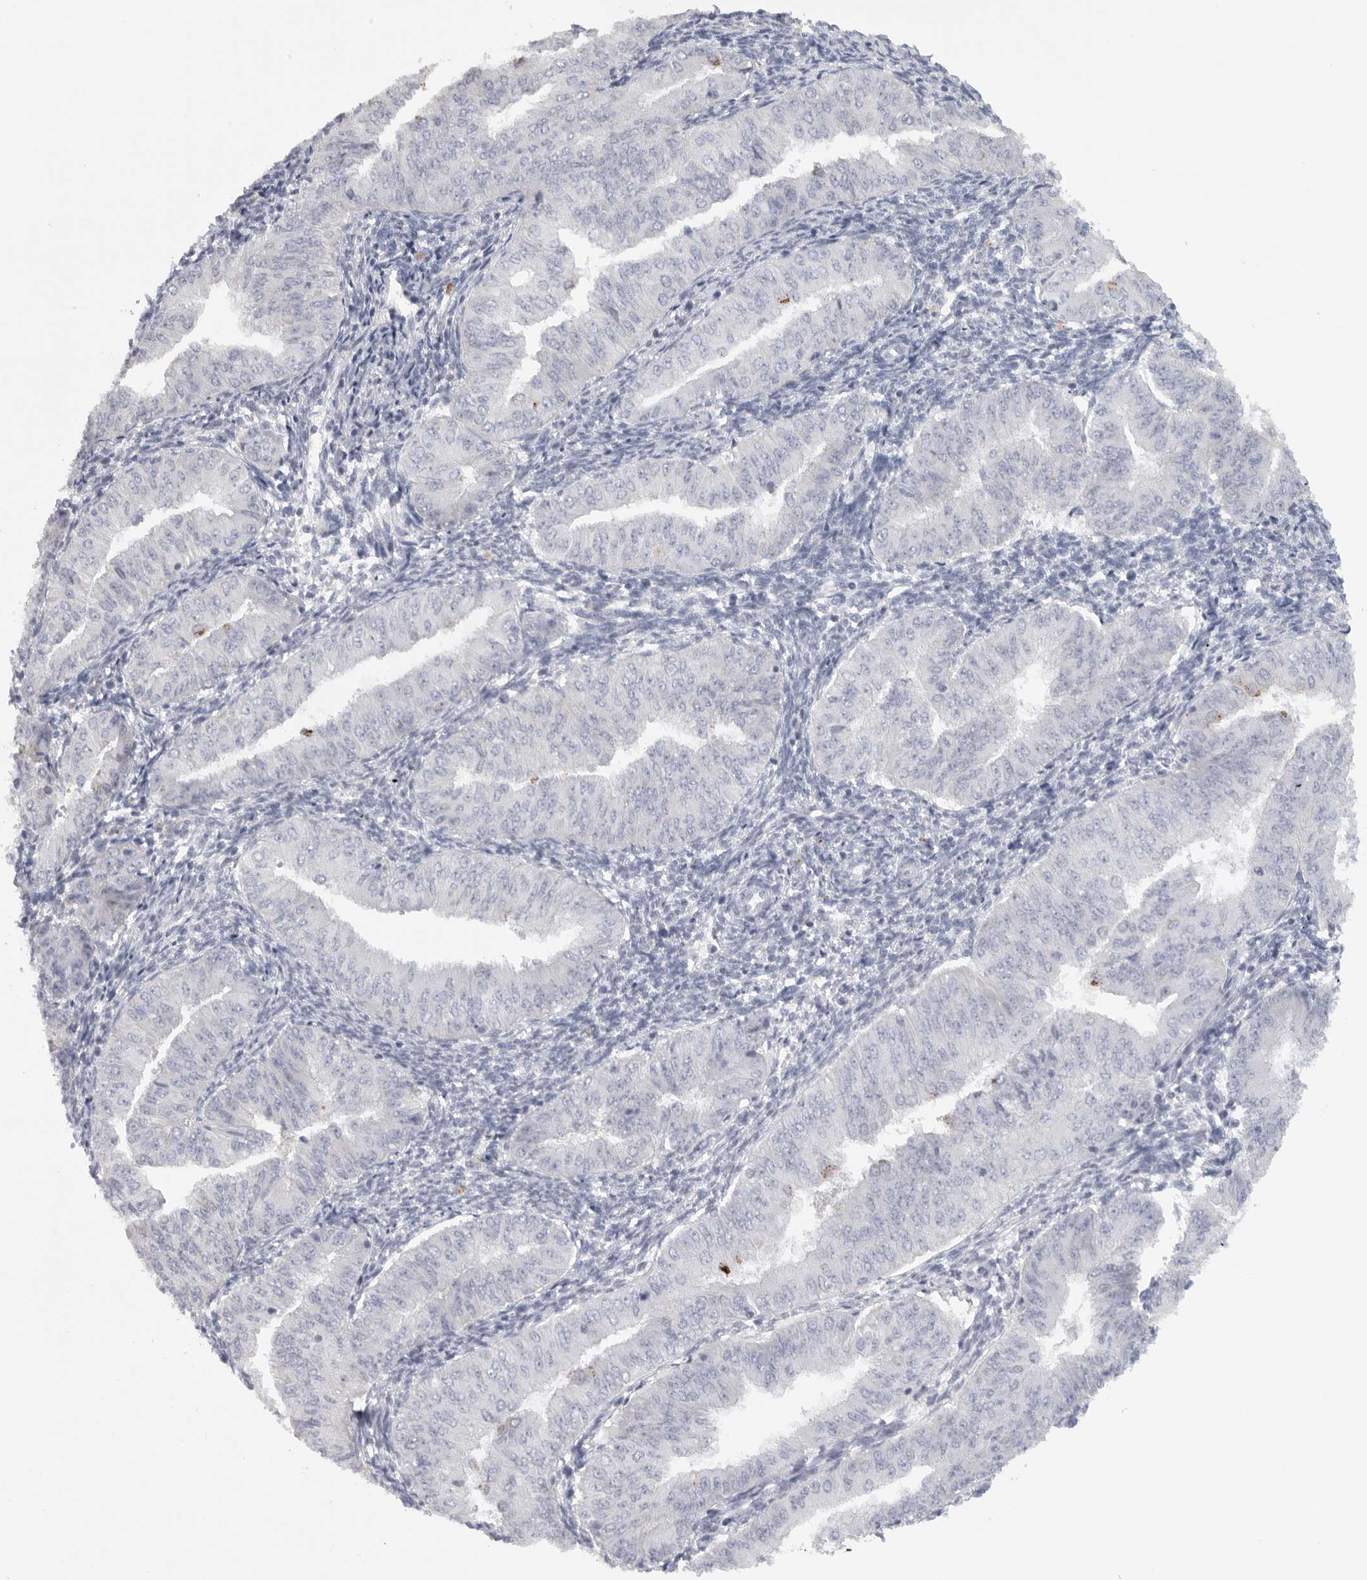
{"staining": {"intensity": "negative", "quantity": "none", "location": "none"}, "tissue": "endometrial cancer", "cell_type": "Tumor cells", "image_type": "cancer", "snomed": [{"axis": "morphology", "description": "Normal tissue, NOS"}, {"axis": "morphology", "description": "Adenocarcinoma, NOS"}, {"axis": "topography", "description": "Endometrium"}], "caption": "This is an IHC histopathology image of human endometrial adenocarcinoma. There is no positivity in tumor cells.", "gene": "TMEM69", "patient": {"sex": "female", "age": 53}}